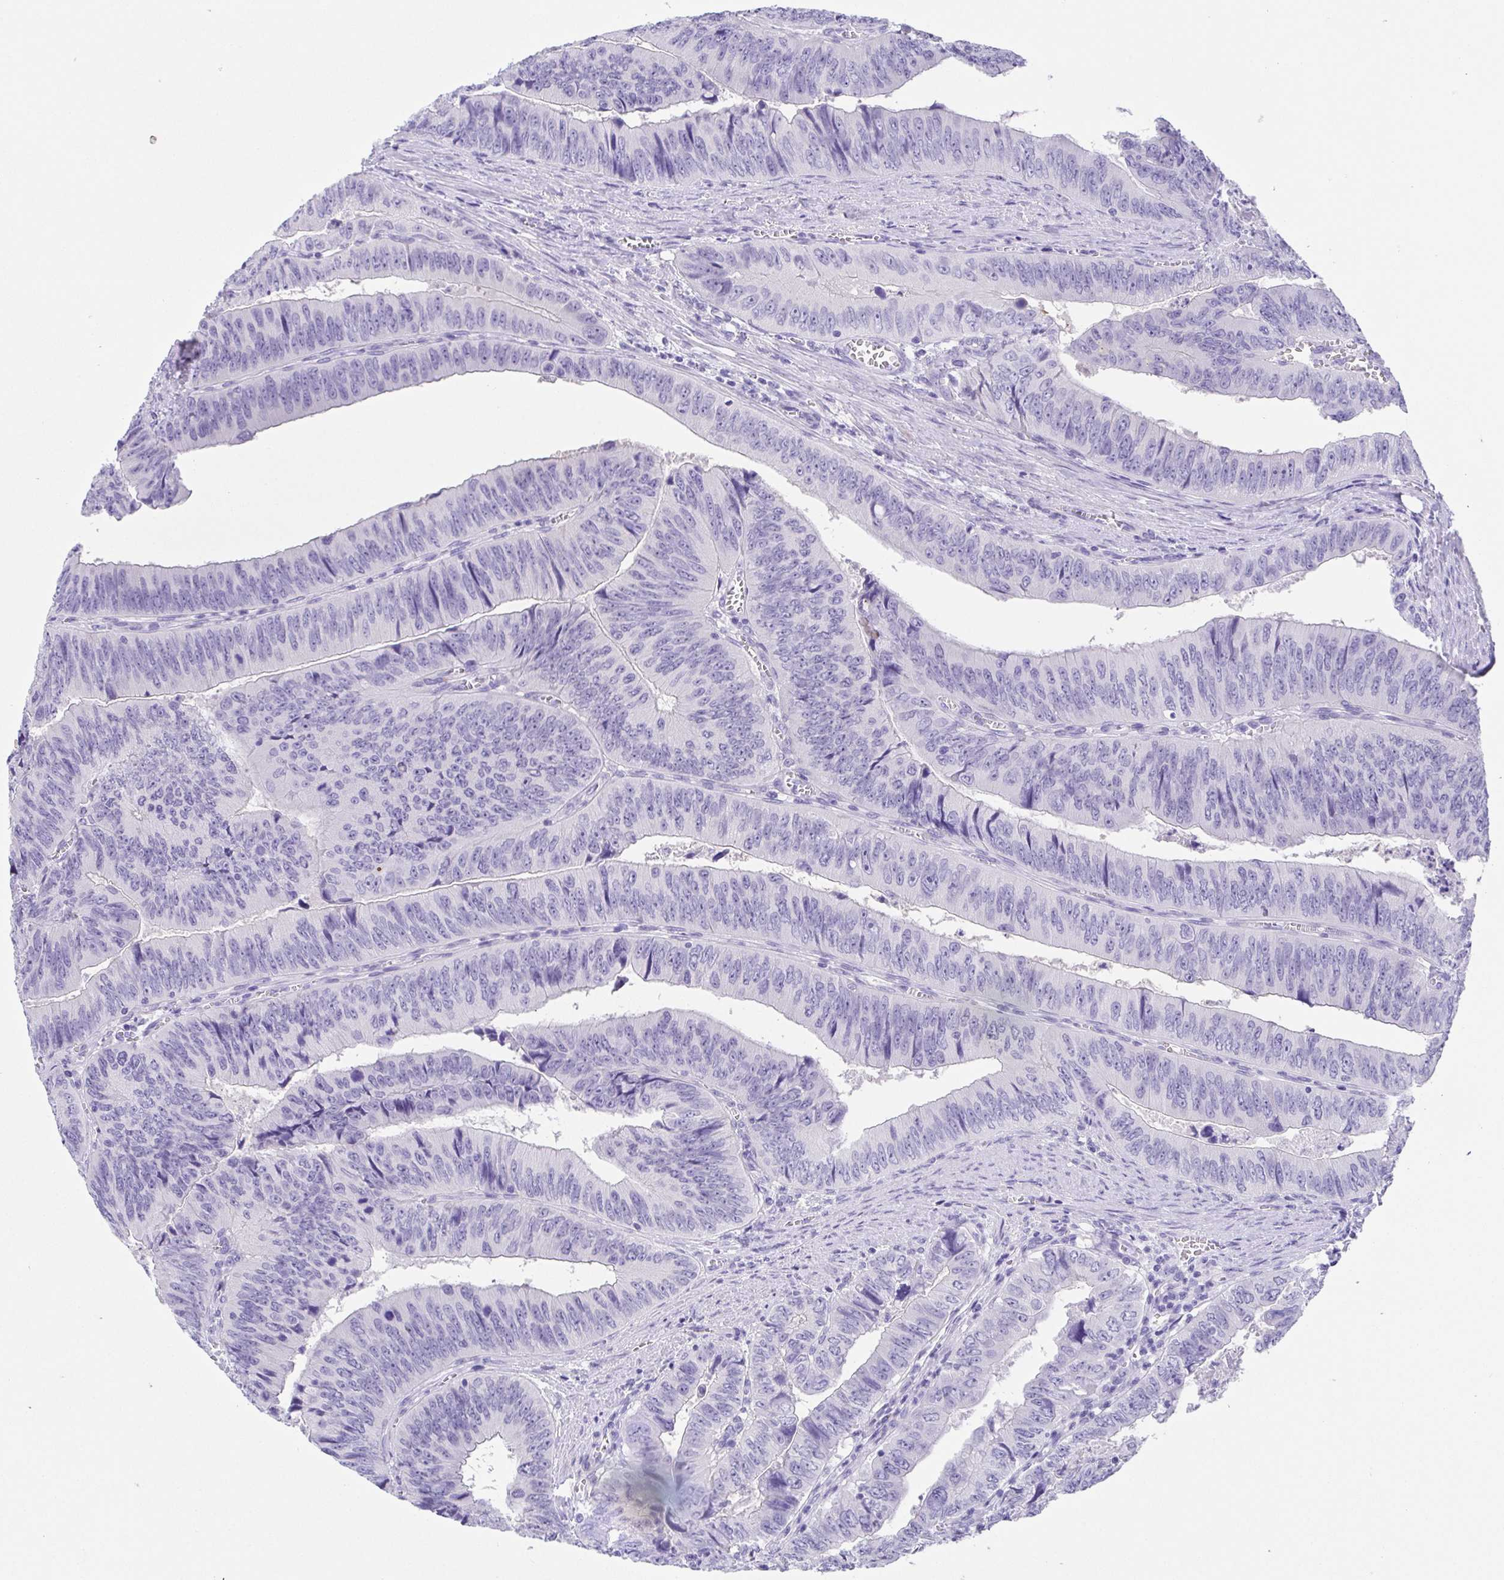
{"staining": {"intensity": "negative", "quantity": "none", "location": "none"}, "tissue": "colorectal cancer", "cell_type": "Tumor cells", "image_type": "cancer", "snomed": [{"axis": "morphology", "description": "Adenocarcinoma, NOS"}, {"axis": "topography", "description": "Colon"}], "caption": "High magnification brightfield microscopy of colorectal adenocarcinoma stained with DAB (brown) and counterstained with hematoxylin (blue): tumor cells show no significant staining.", "gene": "SPATA4", "patient": {"sex": "female", "age": 84}}